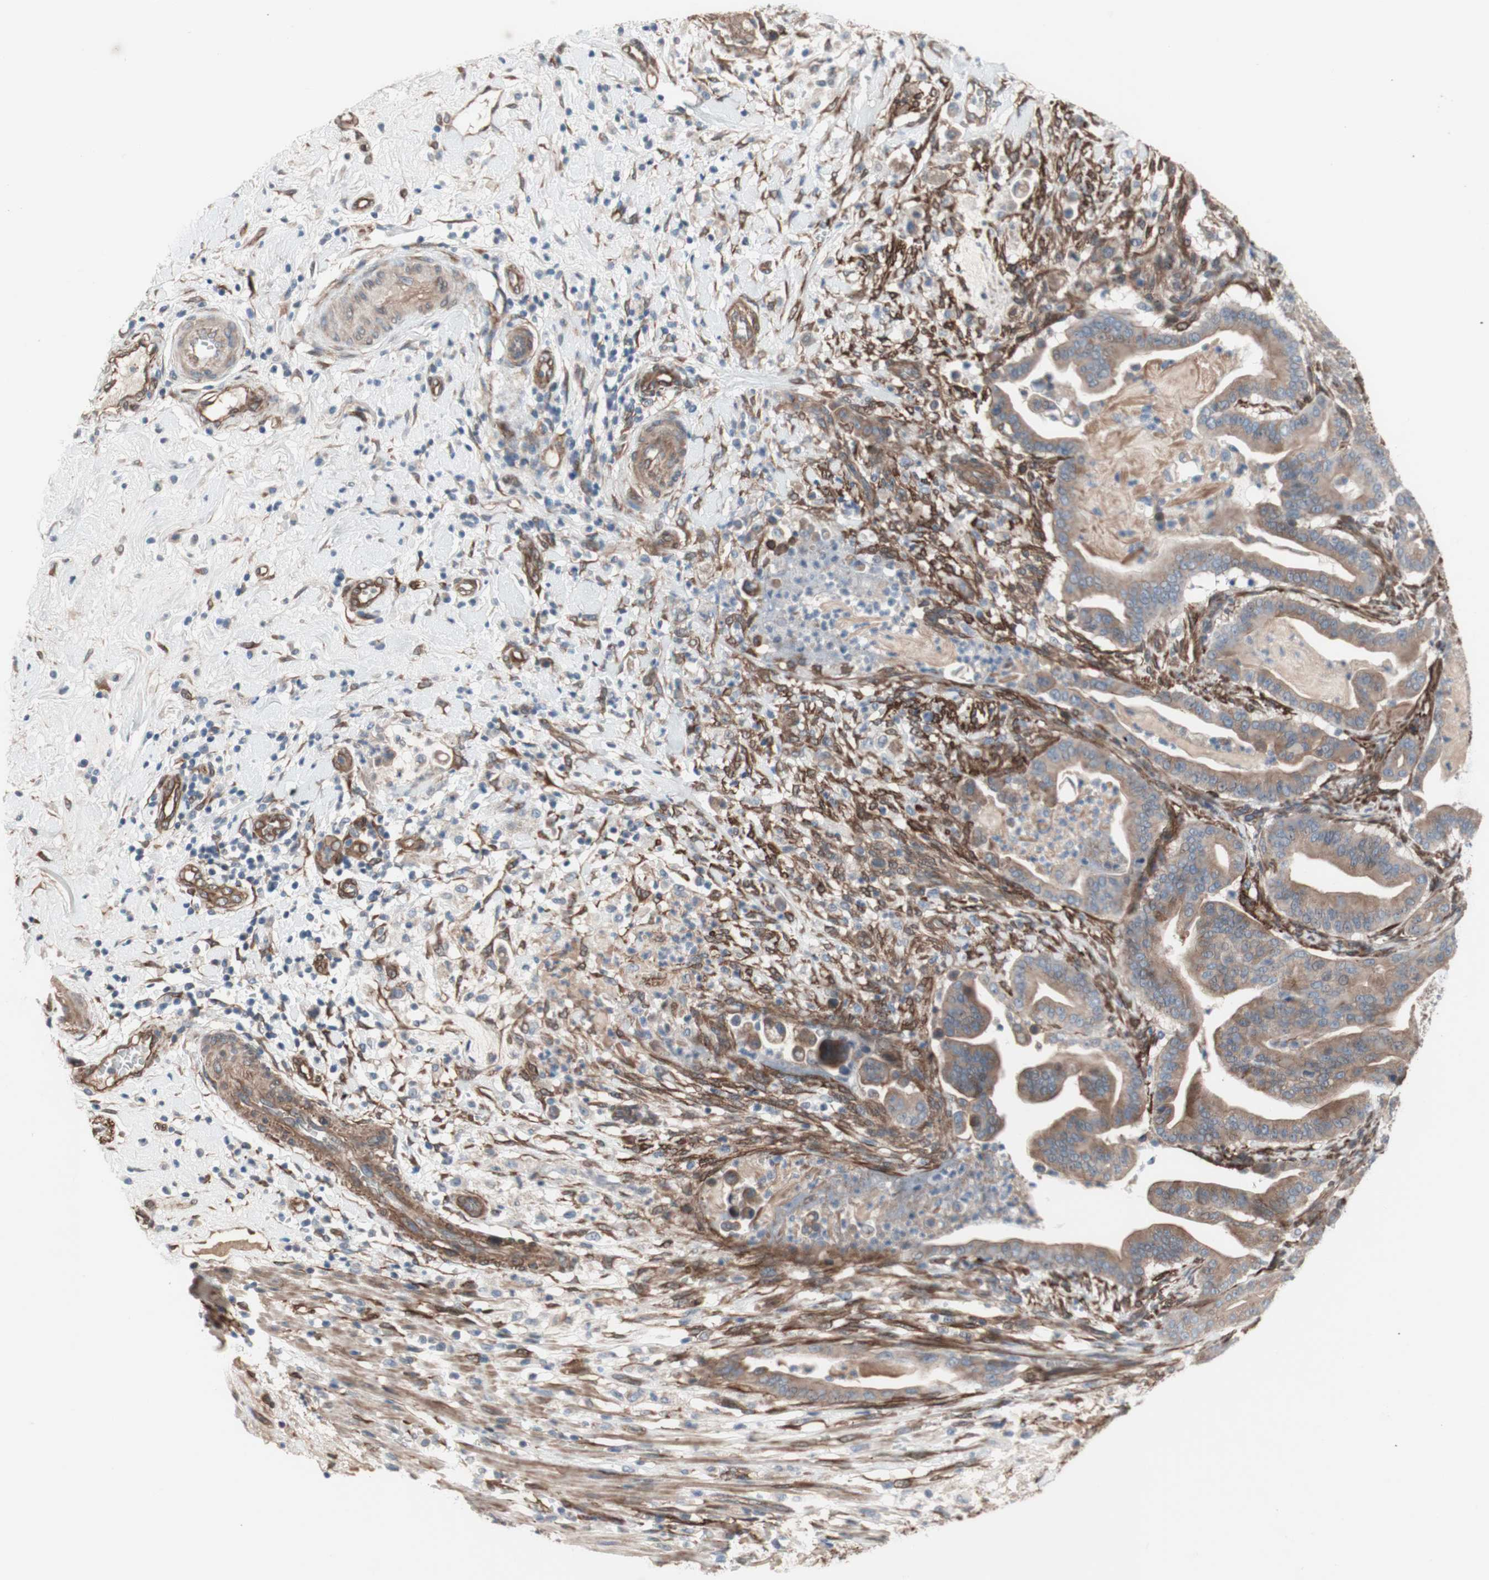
{"staining": {"intensity": "moderate", "quantity": ">75%", "location": "cytoplasmic/membranous"}, "tissue": "pancreatic cancer", "cell_type": "Tumor cells", "image_type": "cancer", "snomed": [{"axis": "morphology", "description": "Adenocarcinoma, NOS"}, {"axis": "topography", "description": "Pancreas"}], "caption": "IHC image of pancreatic cancer stained for a protein (brown), which reveals medium levels of moderate cytoplasmic/membranous expression in approximately >75% of tumor cells.", "gene": "CNN3", "patient": {"sex": "male", "age": 63}}